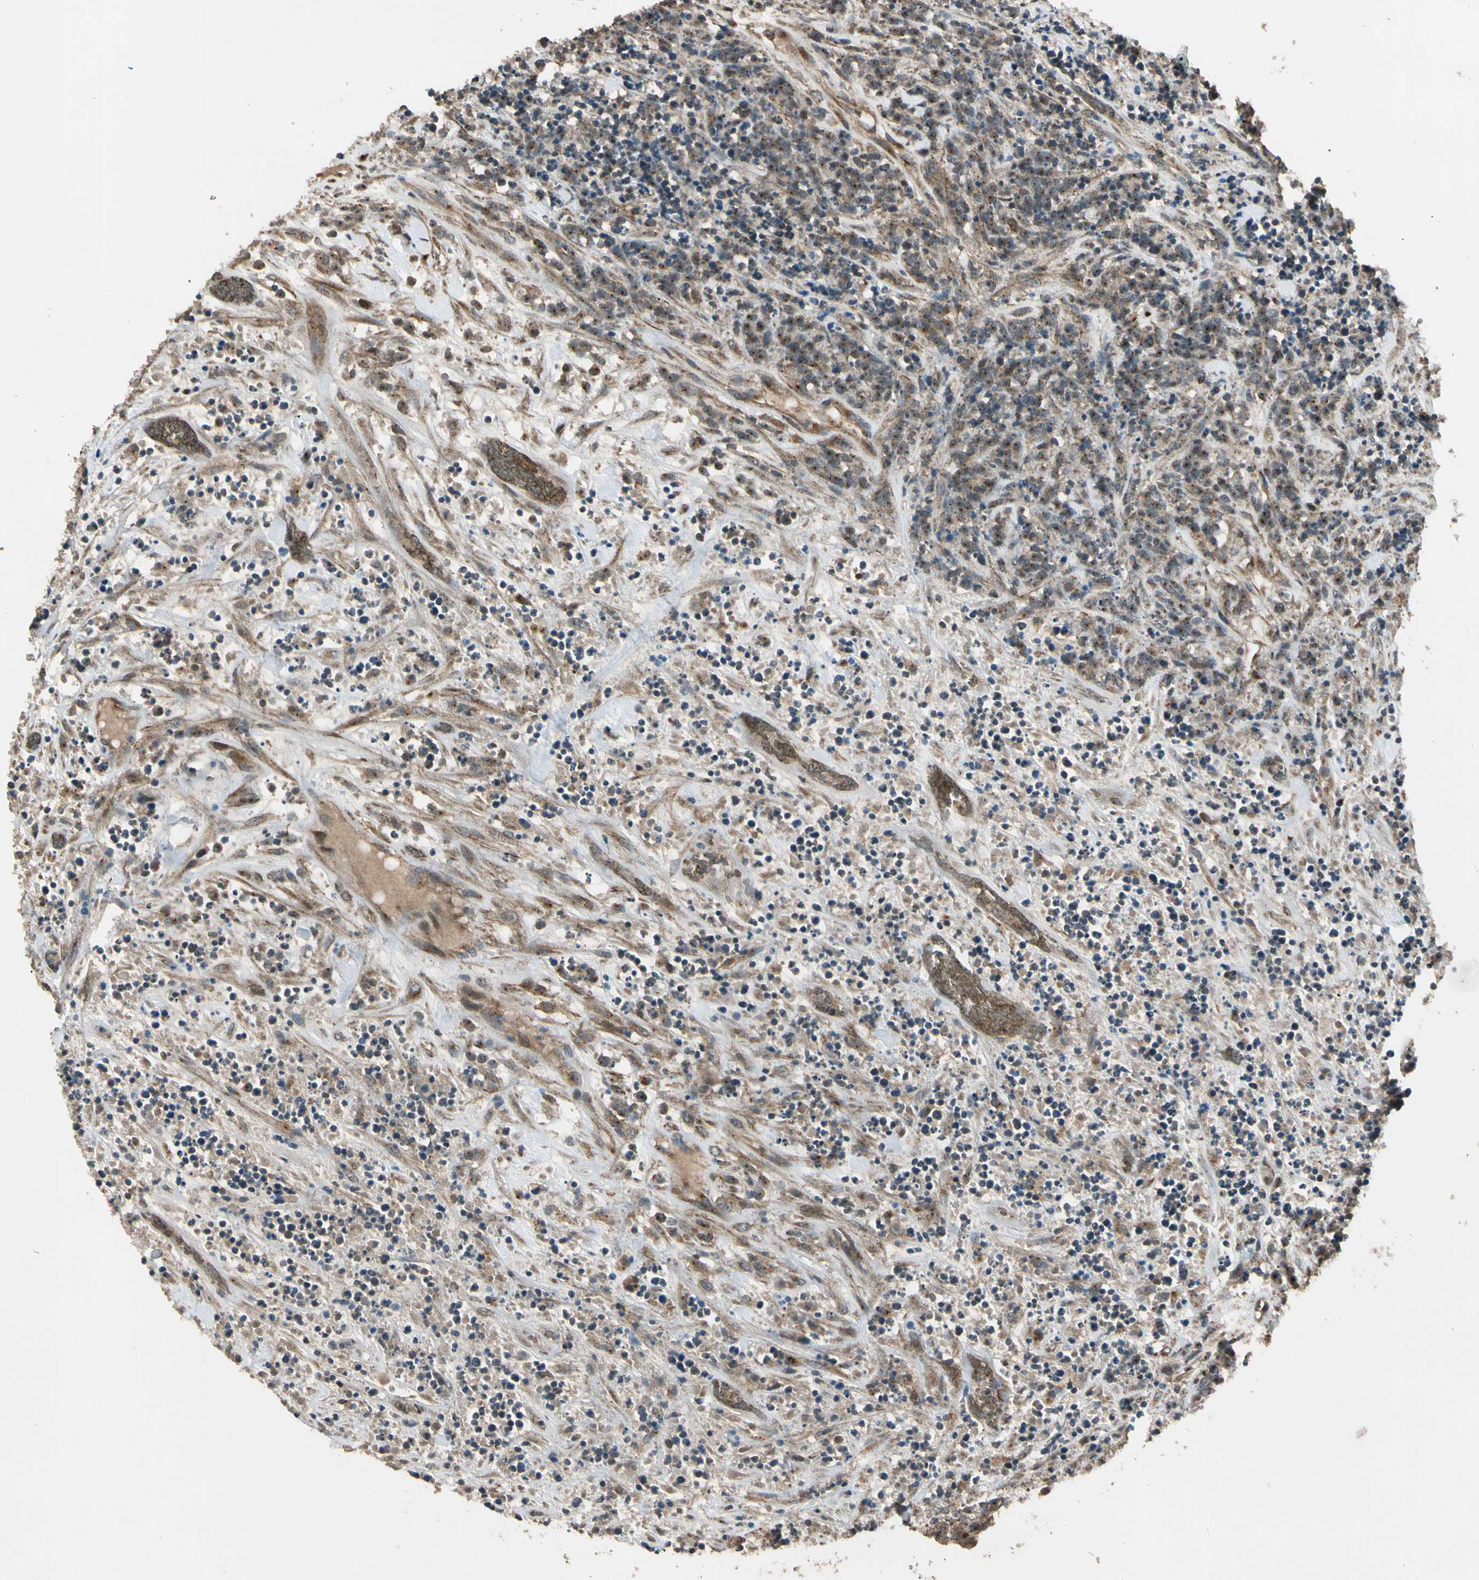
{"staining": {"intensity": "moderate", "quantity": ">75%", "location": "cytoplasmic/membranous"}, "tissue": "lymphoma", "cell_type": "Tumor cells", "image_type": "cancer", "snomed": [{"axis": "morphology", "description": "Malignant lymphoma, non-Hodgkin's type, High grade"}, {"axis": "topography", "description": "Soft tissue"}], "caption": "Tumor cells display medium levels of moderate cytoplasmic/membranous expression in approximately >75% of cells in human high-grade malignant lymphoma, non-Hodgkin's type.", "gene": "GCK", "patient": {"sex": "male", "age": 18}}